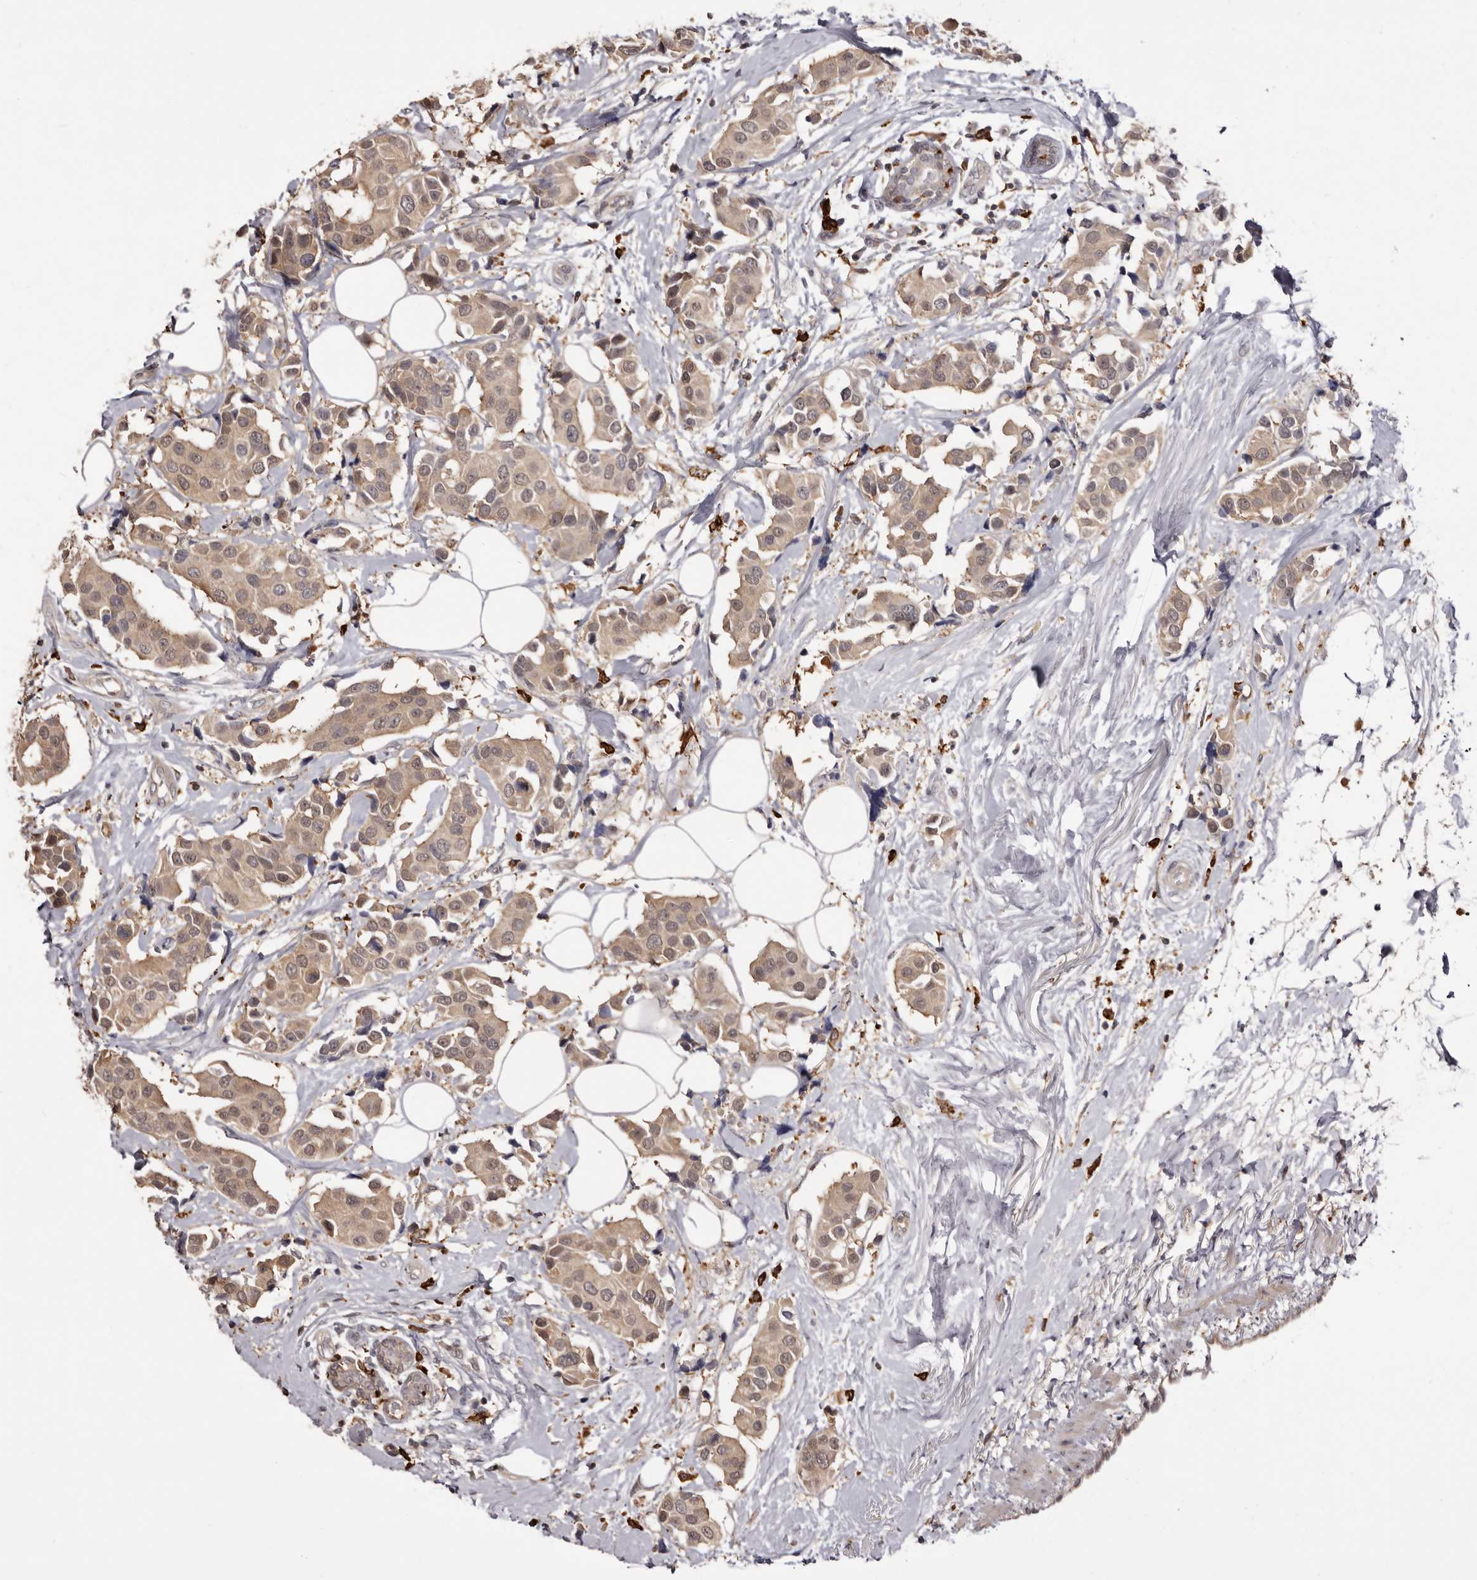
{"staining": {"intensity": "moderate", "quantity": ">75%", "location": "cytoplasmic/membranous"}, "tissue": "breast cancer", "cell_type": "Tumor cells", "image_type": "cancer", "snomed": [{"axis": "morphology", "description": "Normal tissue, NOS"}, {"axis": "morphology", "description": "Duct carcinoma"}, {"axis": "topography", "description": "Breast"}], "caption": "Immunohistochemical staining of breast cancer reveals moderate cytoplasmic/membranous protein positivity in approximately >75% of tumor cells.", "gene": "TNNI1", "patient": {"sex": "female", "age": 39}}